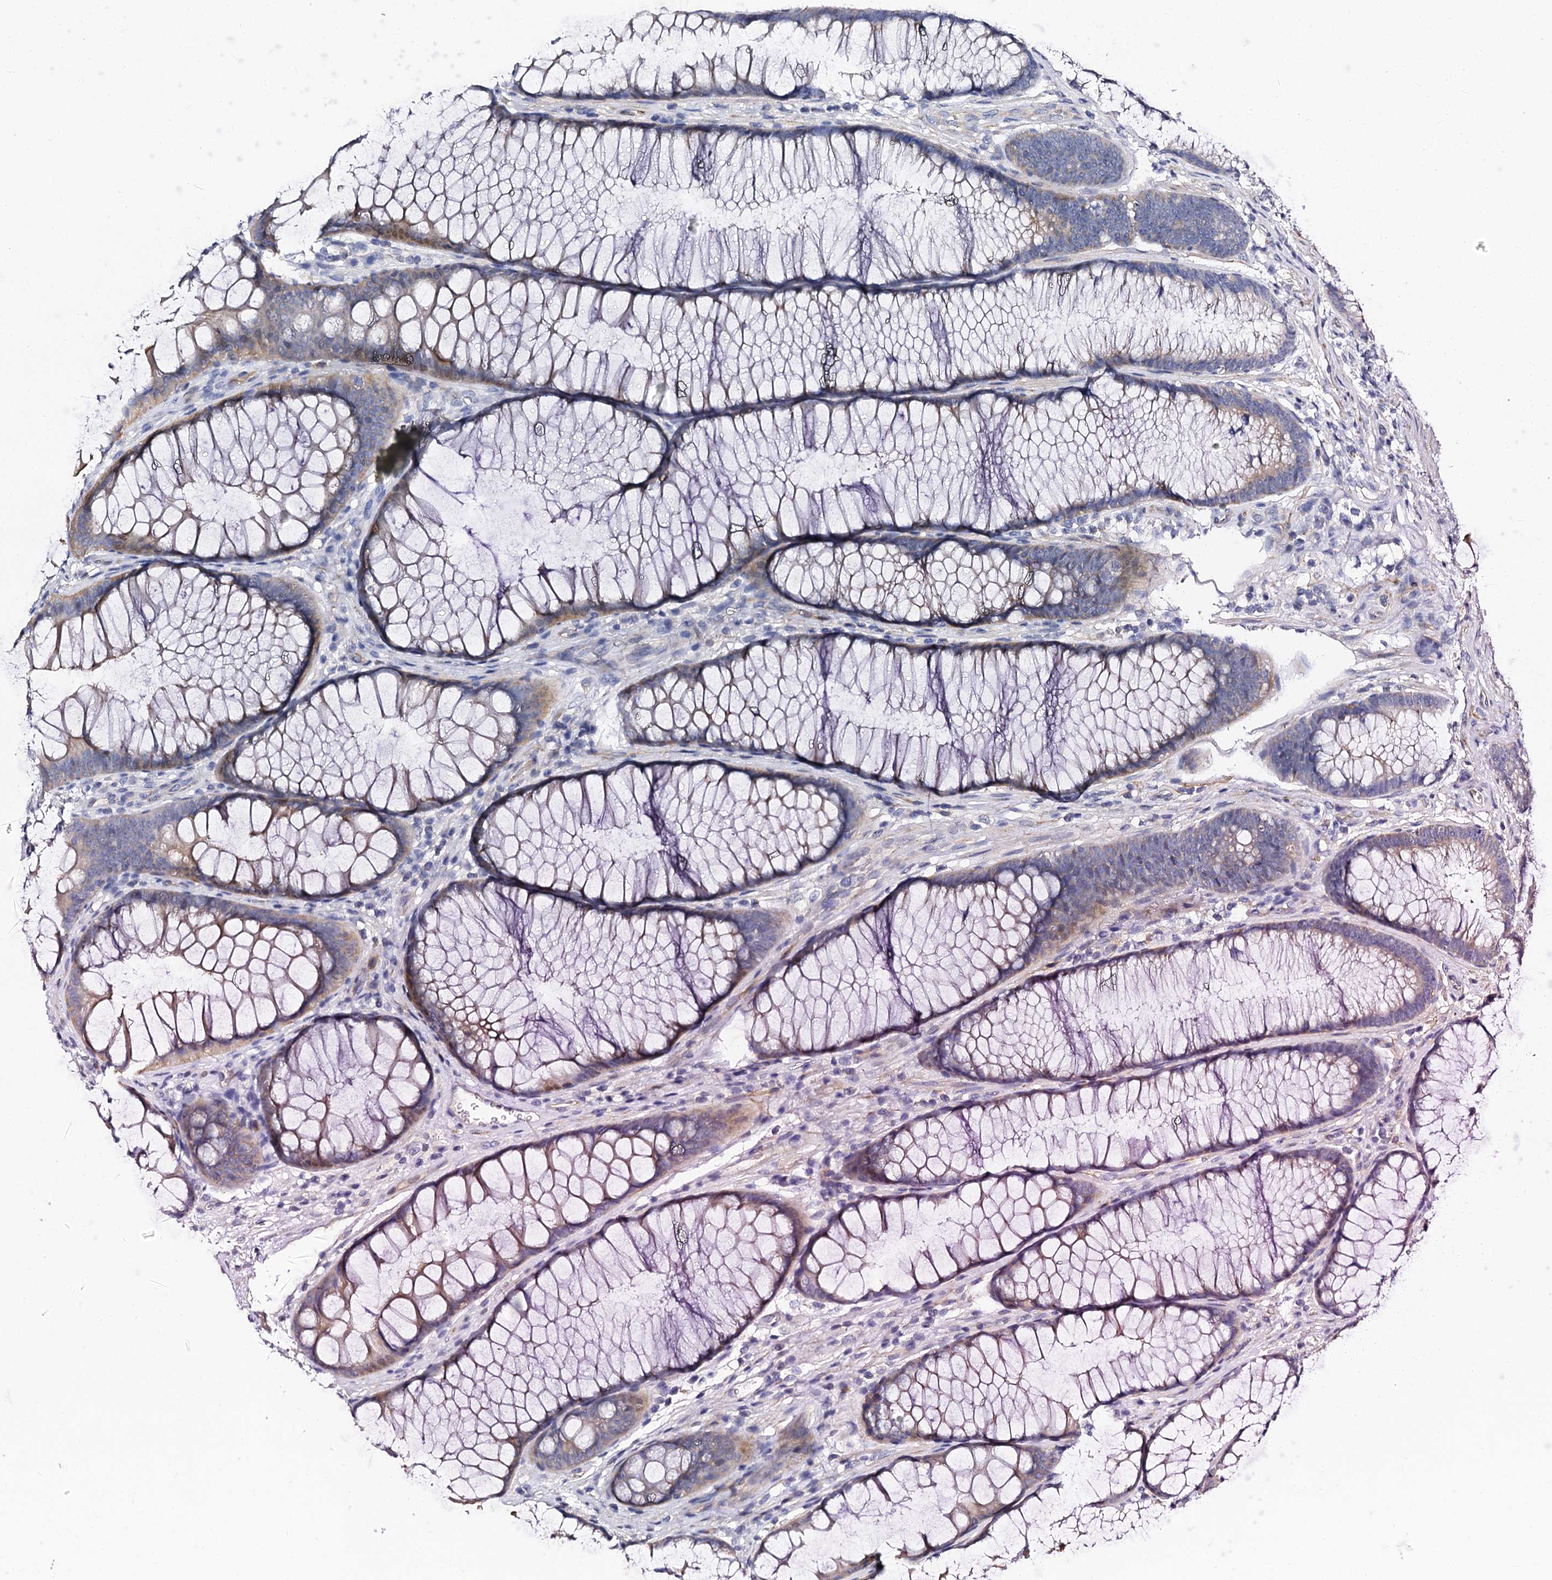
{"staining": {"intensity": "weak", "quantity": "25%-75%", "location": "cytoplasmic/membranous"}, "tissue": "colon", "cell_type": "Endothelial cells", "image_type": "normal", "snomed": [{"axis": "morphology", "description": "Normal tissue, NOS"}, {"axis": "topography", "description": "Colon"}], "caption": "Immunohistochemistry (IHC) micrograph of benign colon: human colon stained using IHC displays low levels of weak protein expression localized specifically in the cytoplasmic/membranous of endothelial cells, appearing as a cytoplasmic/membranous brown color.", "gene": "CBFB", "patient": {"sex": "female", "age": 82}}